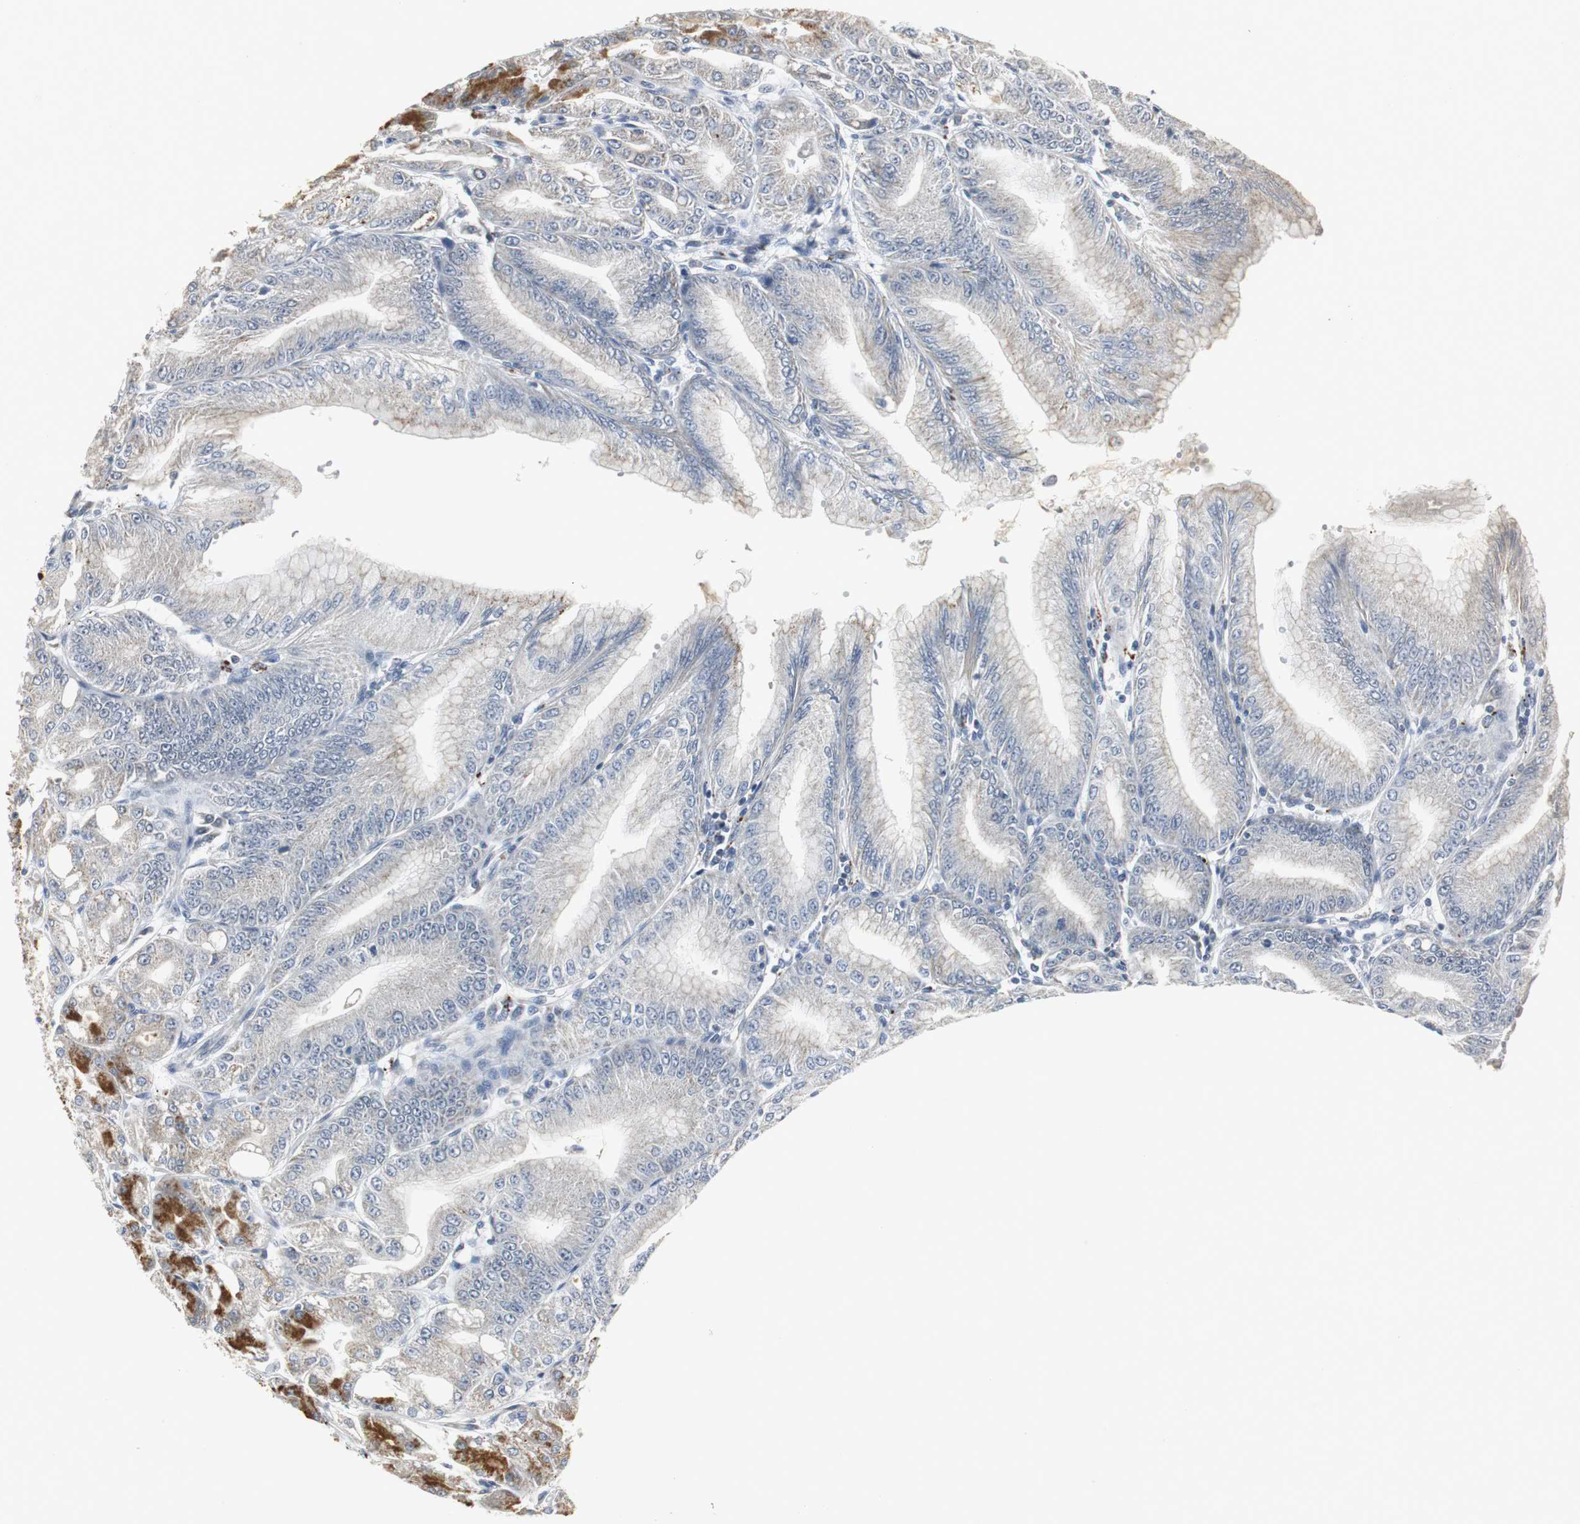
{"staining": {"intensity": "moderate", "quantity": "<25%", "location": "cytoplasmic/membranous"}, "tissue": "stomach", "cell_type": "Glandular cells", "image_type": "normal", "snomed": [{"axis": "morphology", "description": "Normal tissue, NOS"}, {"axis": "topography", "description": "Stomach, lower"}], "caption": "Glandular cells demonstrate low levels of moderate cytoplasmic/membranous positivity in about <25% of cells in normal human stomach.", "gene": "NLGN1", "patient": {"sex": "male", "age": 71}}